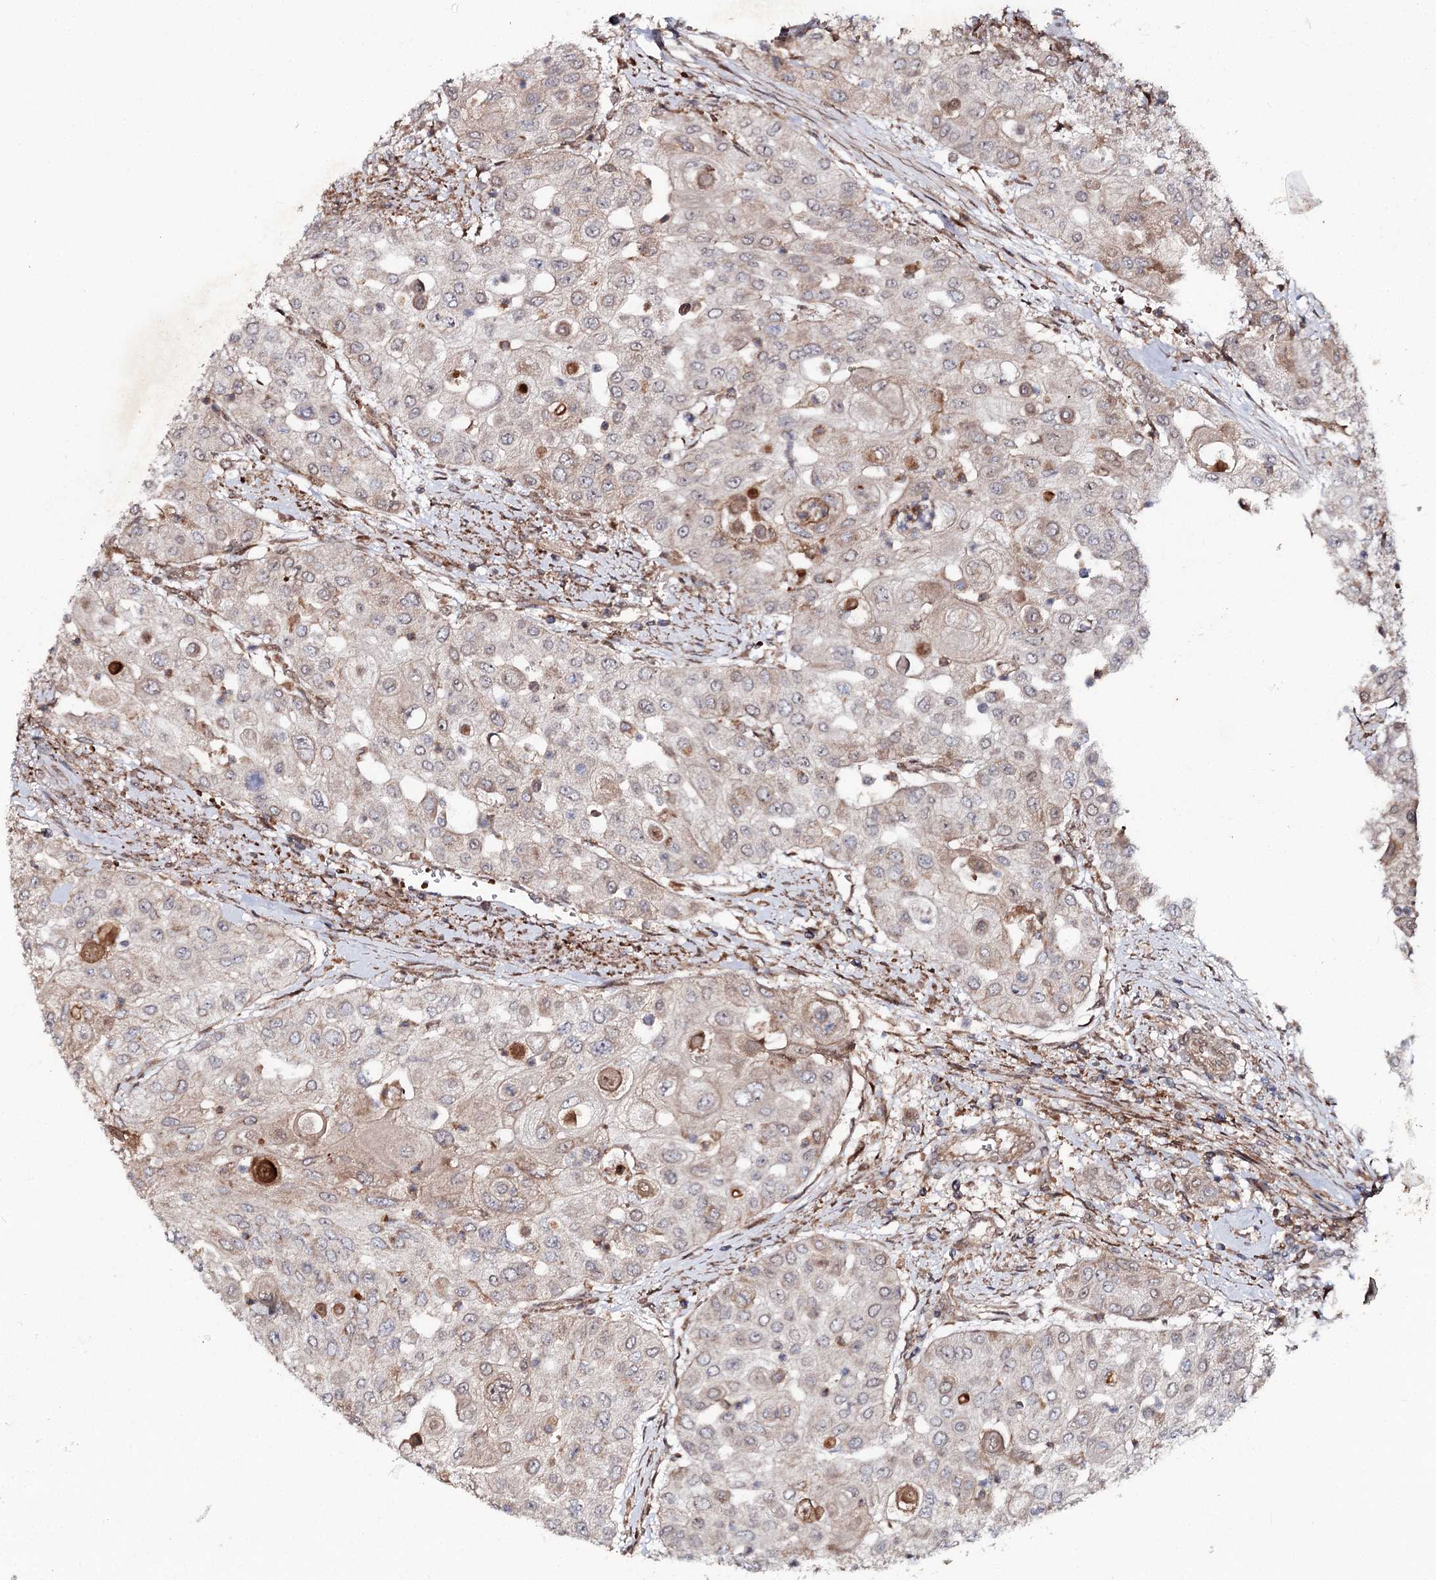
{"staining": {"intensity": "moderate", "quantity": "<25%", "location": "cytoplasmic/membranous"}, "tissue": "urothelial cancer", "cell_type": "Tumor cells", "image_type": "cancer", "snomed": [{"axis": "morphology", "description": "Urothelial carcinoma, High grade"}, {"axis": "topography", "description": "Urinary bladder"}], "caption": "Immunohistochemistry (IHC) micrograph of neoplastic tissue: human urothelial cancer stained using immunohistochemistry displays low levels of moderate protein expression localized specifically in the cytoplasmic/membranous of tumor cells, appearing as a cytoplasmic/membranous brown color.", "gene": "MSANTD2", "patient": {"sex": "female", "age": 79}}